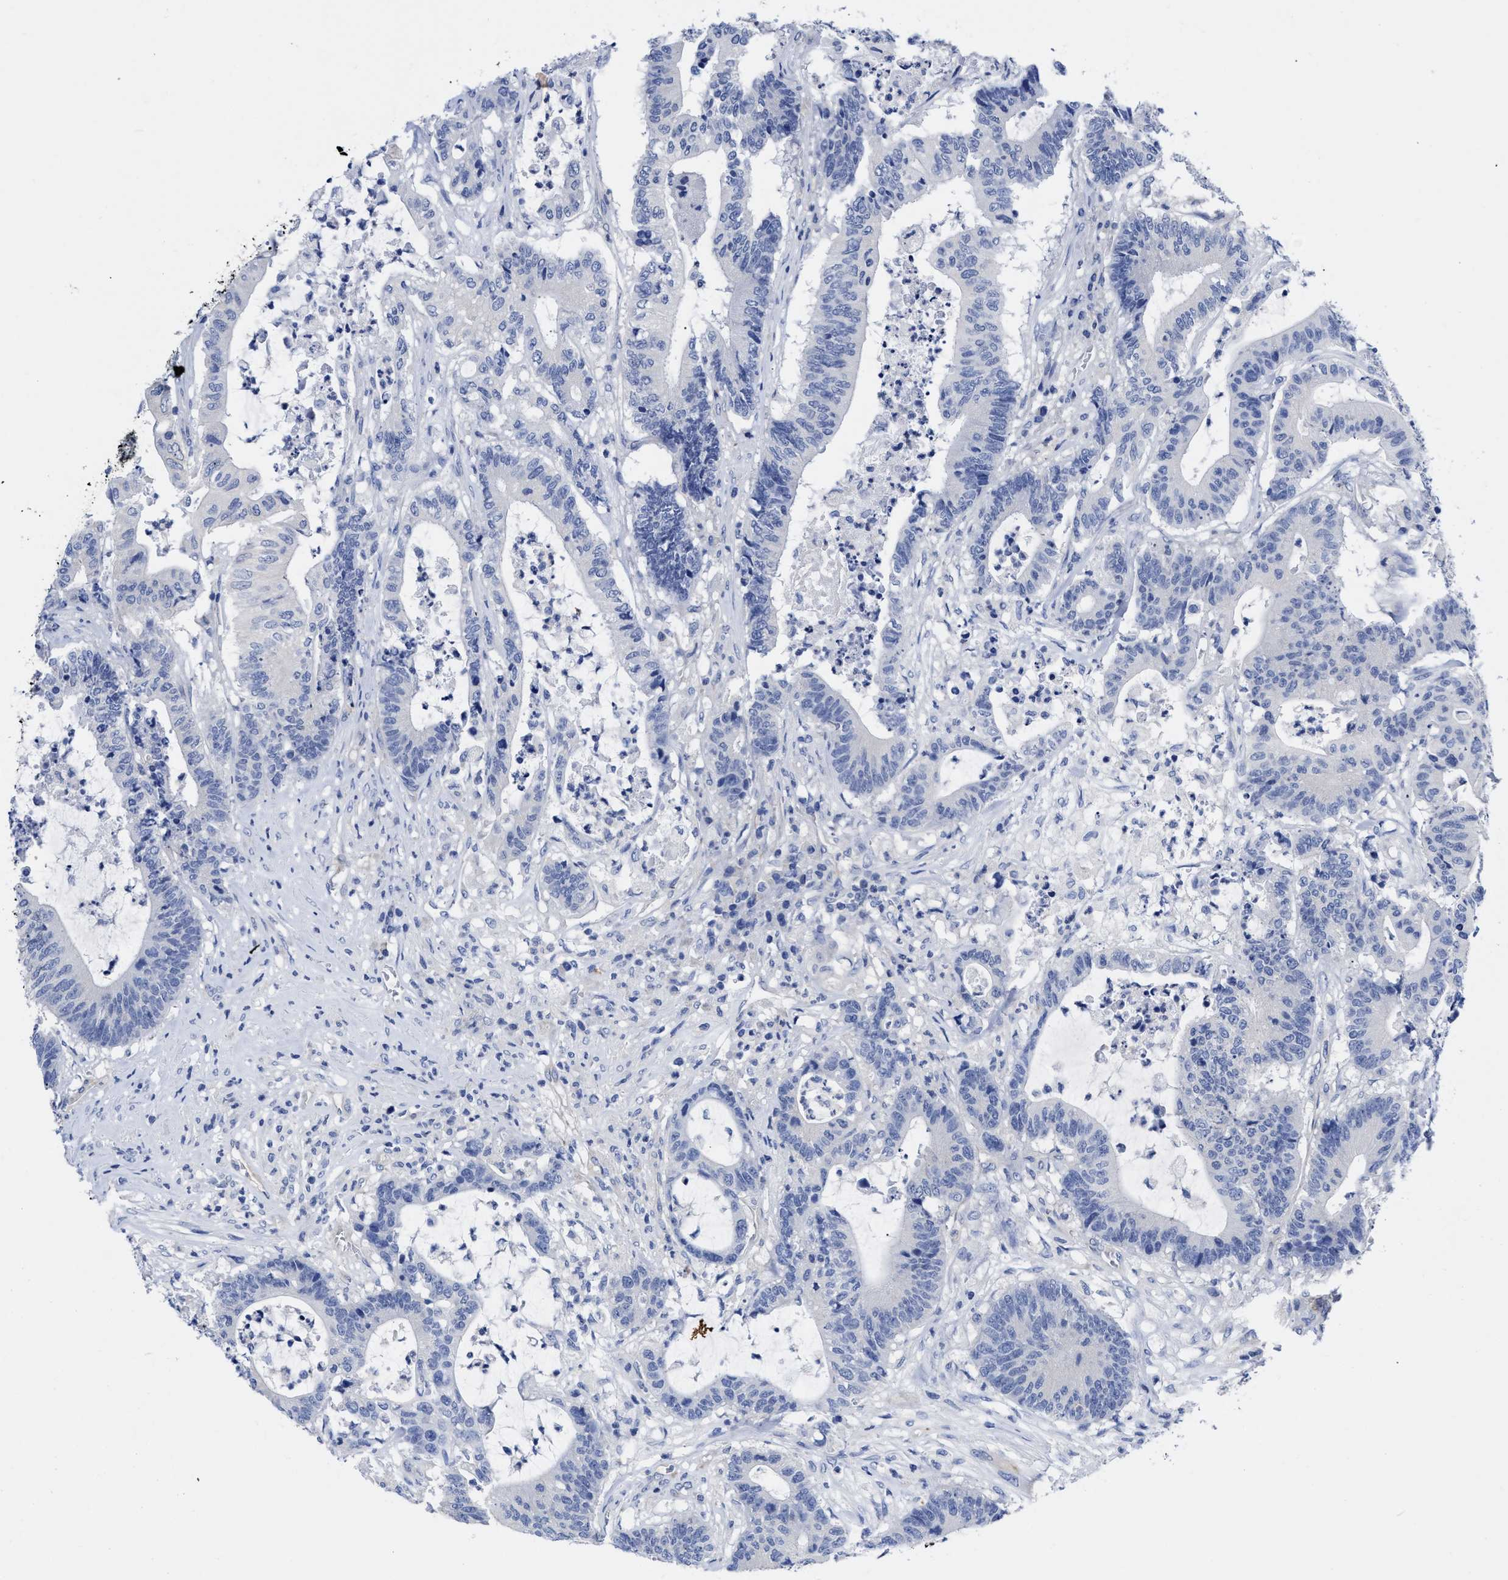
{"staining": {"intensity": "negative", "quantity": "none", "location": "none"}, "tissue": "colorectal cancer", "cell_type": "Tumor cells", "image_type": "cancer", "snomed": [{"axis": "morphology", "description": "Adenocarcinoma, NOS"}, {"axis": "topography", "description": "Colon"}], "caption": "Tumor cells are negative for brown protein staining in colorectal cancer (adenocarcinoma).", "gene": "IRAG2", "patient": {"sex": "female", "age": 84}}